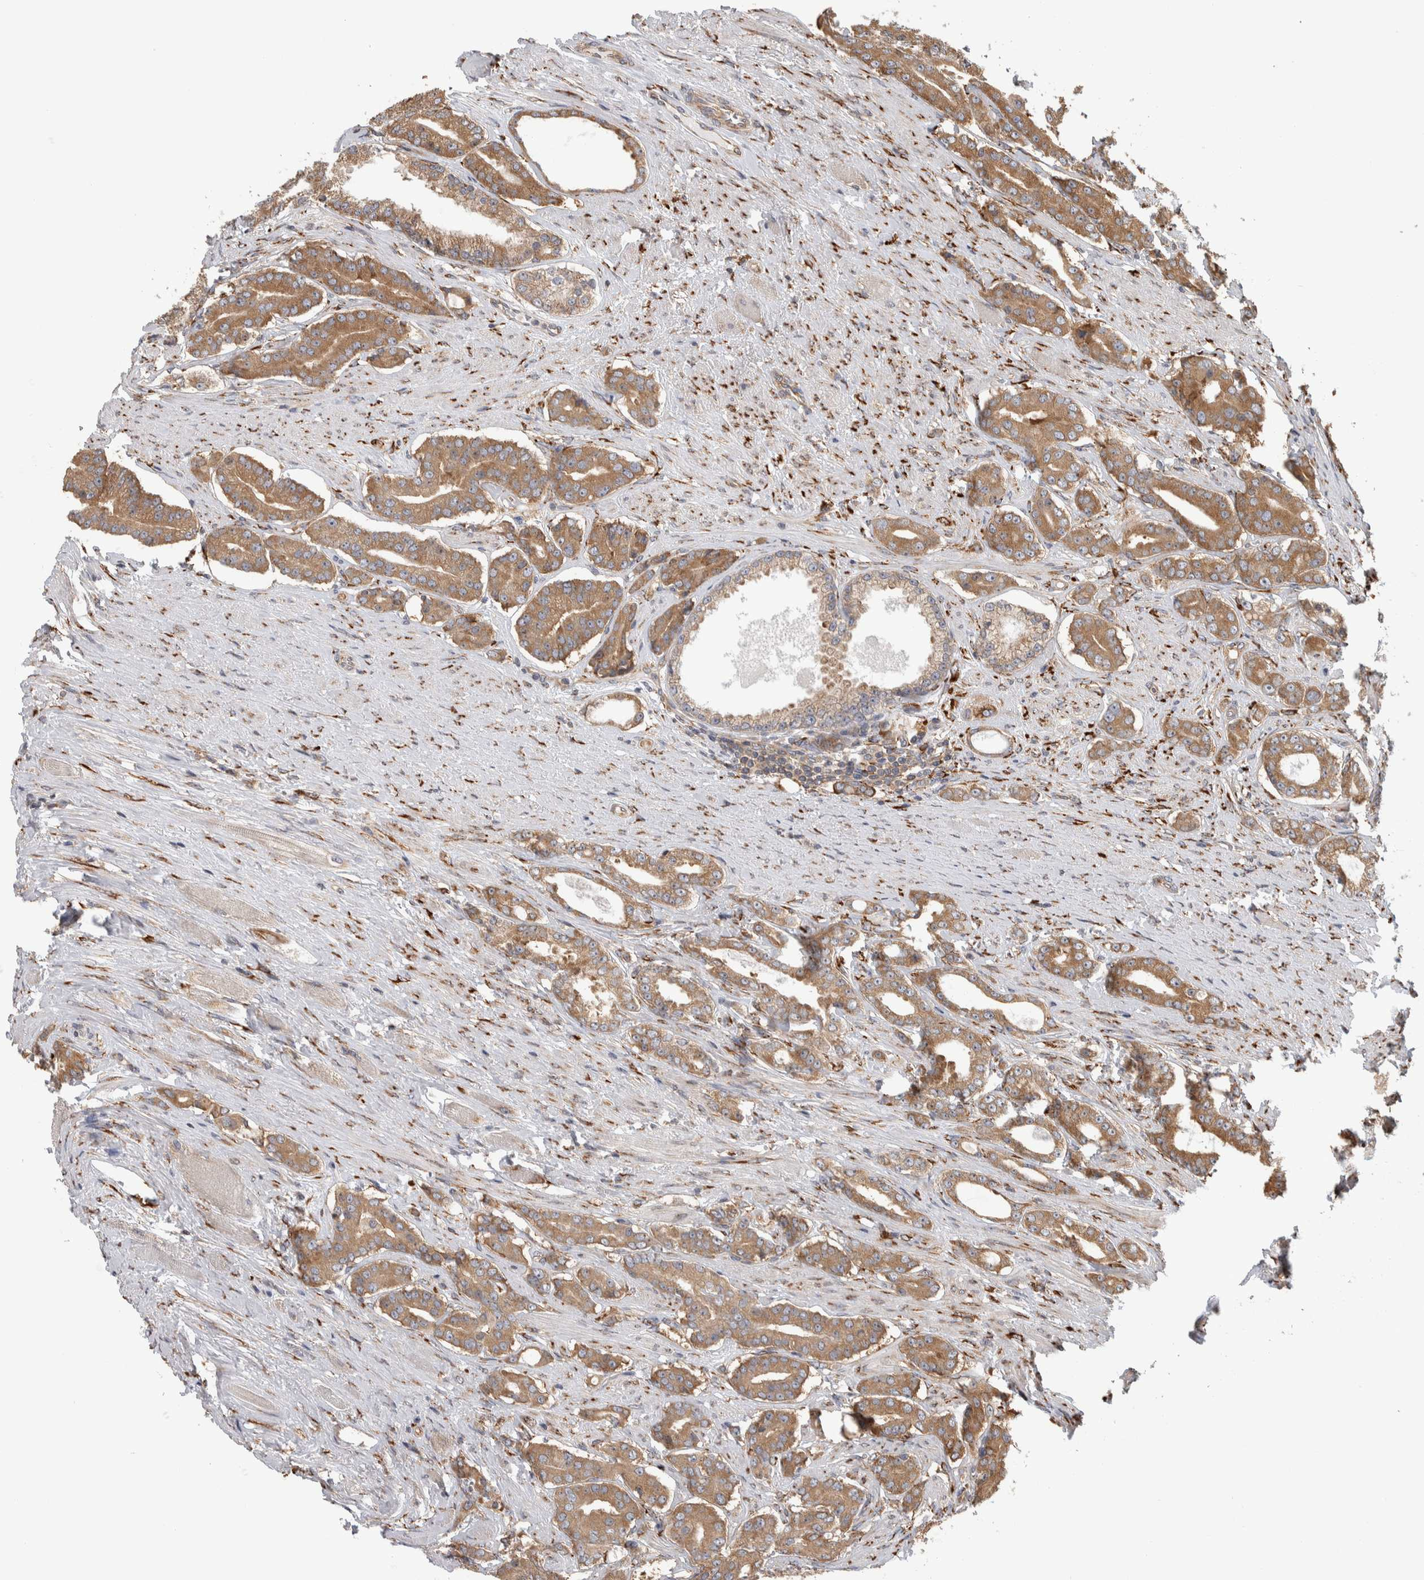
{"staining": {"intensity": "moderate", "quantity": ">75%", "location": "cytoplasmic/membranous"}, "tissue": "prostate cancer", "cell_type": "Tumor cells", "image_type": "cancer", "snomed": [{"axis": "morphology", "description": "Adenocarcinoma, High grade"}, {"axis": "topography", "description": "Prostate"}], "caption": "Prostate cancer was stained to show a protein in brown. There is medium levels of moderate cytoplasmic/membranous positivity in about >75% of tumor cells.", "gene": "EIF3H", "patient": {"sex": "male", "age": 71}}